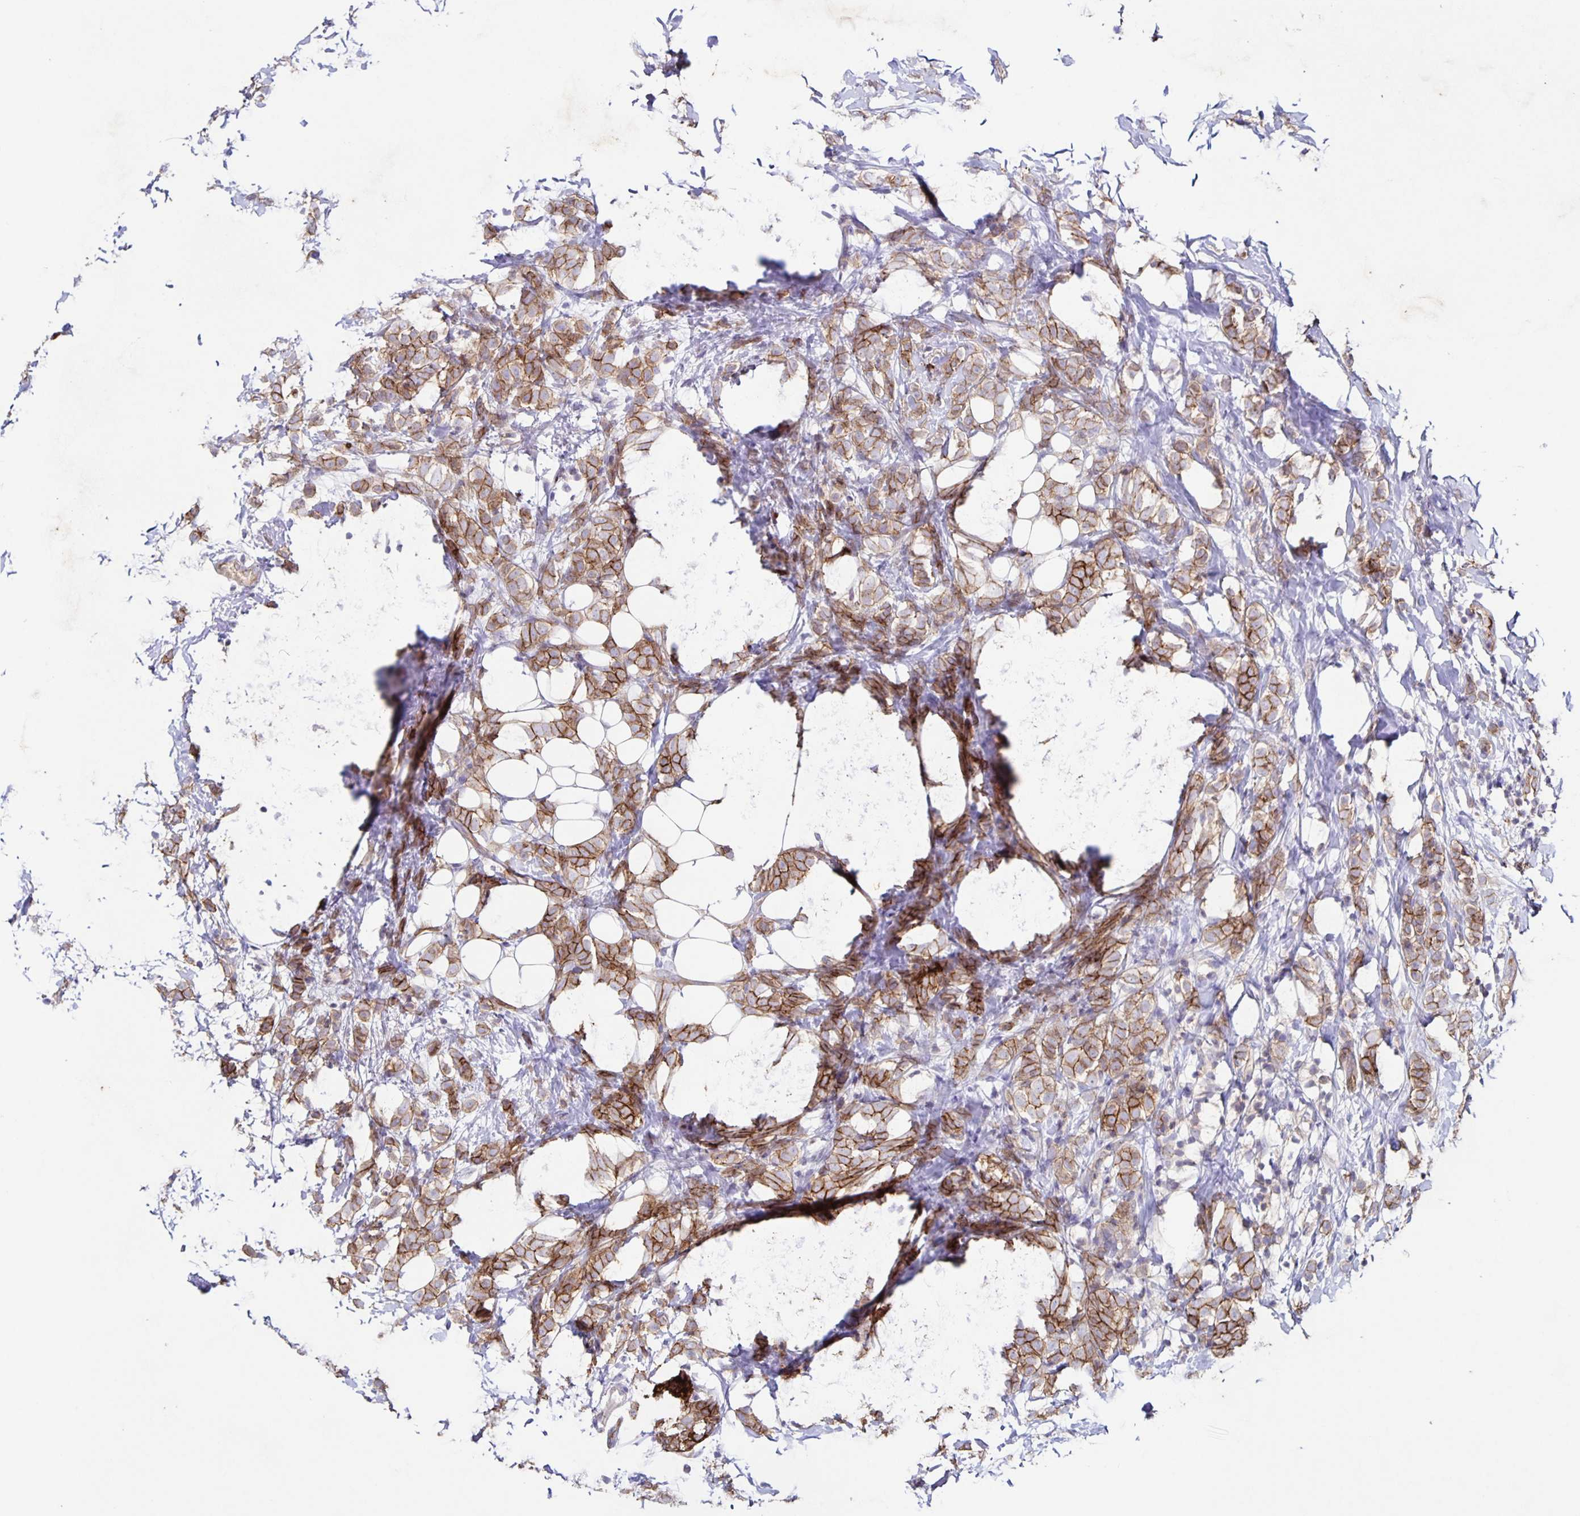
{"staining": {"intensity": "moderate", "quantity": ">75%", "location": "cytoplasmic/membranous"}, "tissue": "breast cancer", "cell_type": "Tumor cells", "image_type": "cancer", "snomed": [{"axis": "morphology", "description": "Lobular carcinoma"}, {"axis": "topography", "description": "Breast"}], "caption": "This micrograph exhibits IHC staining of breast lobular carcinoma, with medium moderate cytoplasmic/membranous expression in about >75% of tumor cells.", "gene": "ITGA2", "patient": {"sex": "female", "age": 49}}